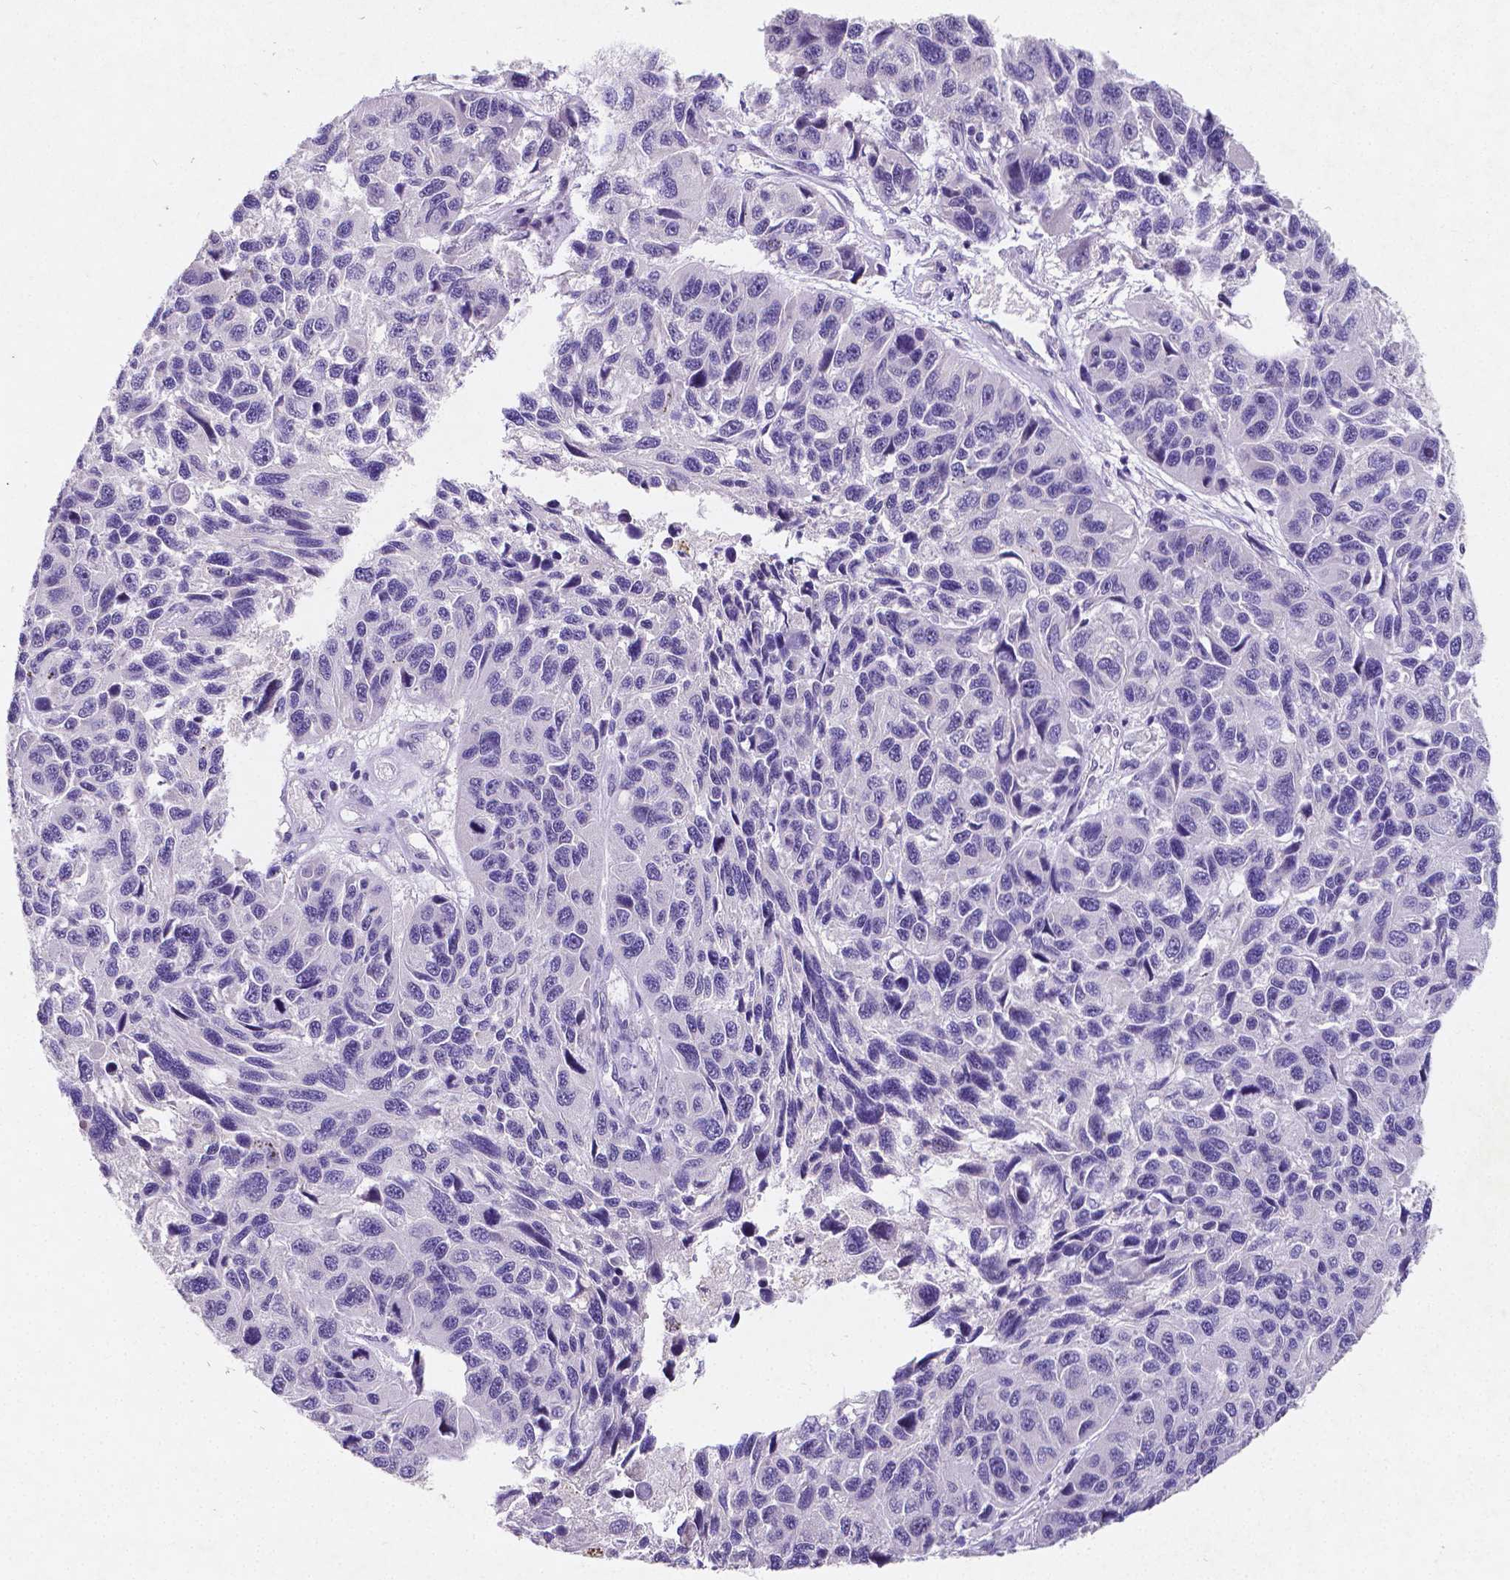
{"staining": {"intensity": "negative", "quantity": "none", "location": "none"}, "tissue": "melanoma", "cell_type": "Tumor cells", "image_type": "cancer", "snomed": [{"axis": "morphology", "description": "Malignant melanoma, NOS"}, {"axis": "topography", "description": "Skin"}], "caption": "Immunohistochemistry (IHC) of human melanoma exhibits no expression in tumor cells.", "gene": "SATB2", "patient": {"sex": "male", "age": 53}}